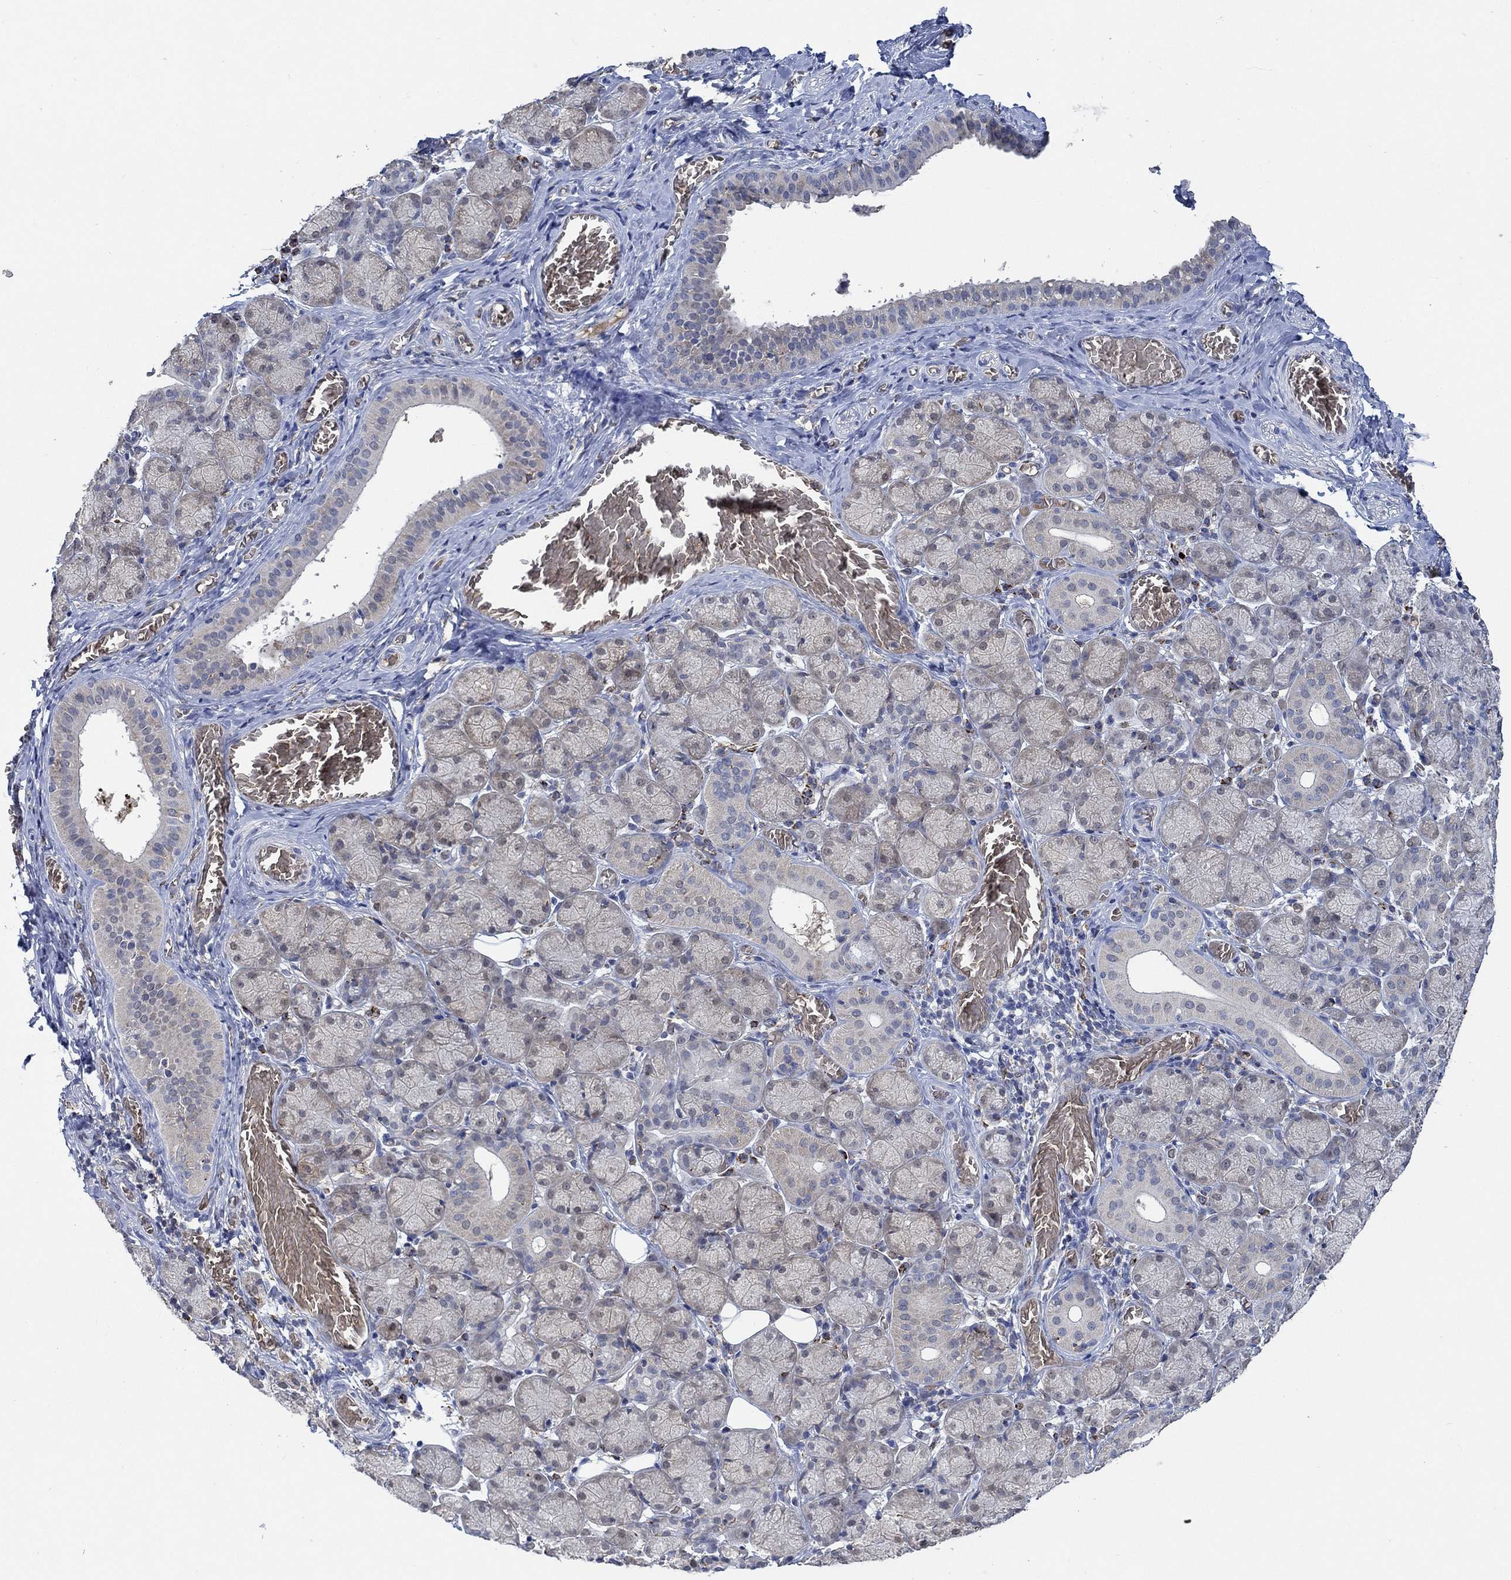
{"staining": {"intensity": "negative", "quantity": "none", "location": "none"}, "tissue": "salivary gland", "cell_type": "Glandular cells", "image_type": "normal", "snomed": [{"axis": "morphology", "description": "Normal tissue, NOS"}, {"axis": "topography", "description": "Salivary gland"}, {"axis": "topography", "description": "Peripheral nerve tissue"}], "caption": "Immunohistochemistry of normal human salivary gland reveals no expression in glandular cells.", "gene": "MPP1", "patient": {"sex": "female", "age": 24}}